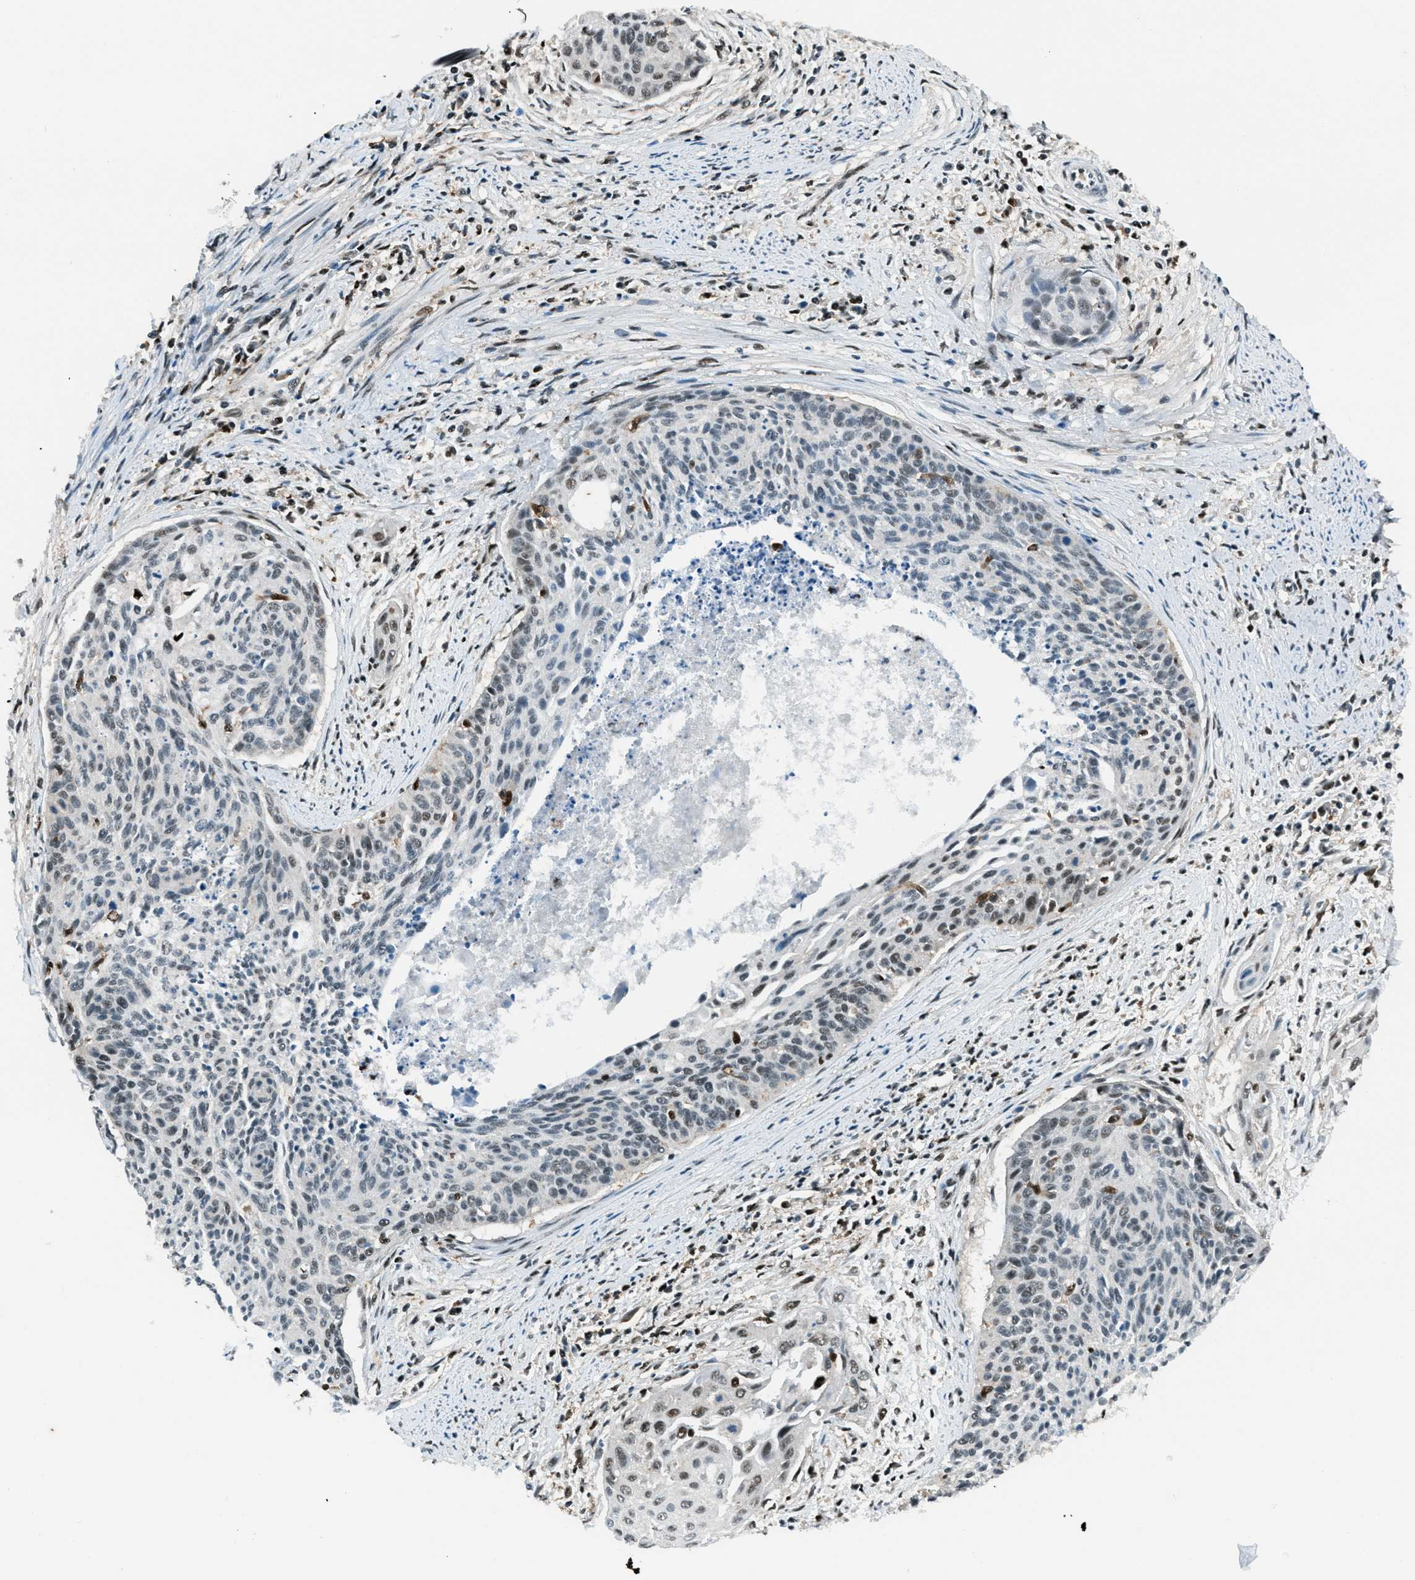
{"staining": {"intensity": "moderate", "quantity": "25%-75%", "location": "nuclear"}, "tissue": "cervical cancer", "cell_type": "Tumor cells", "image_type": "cancer", "snomed": [{"axis": "morphology", "description": "Squamous cell carcinoma, NOS"}, {"axis": "topography", "description": "Cervix"}], "caption": "Human cervical squamous cell carcinoma stained with a protein marker demonstrates moderate staining in tumor cells.", "gene": "OGFR", "patient": {"sex": "female", "age": 55}}